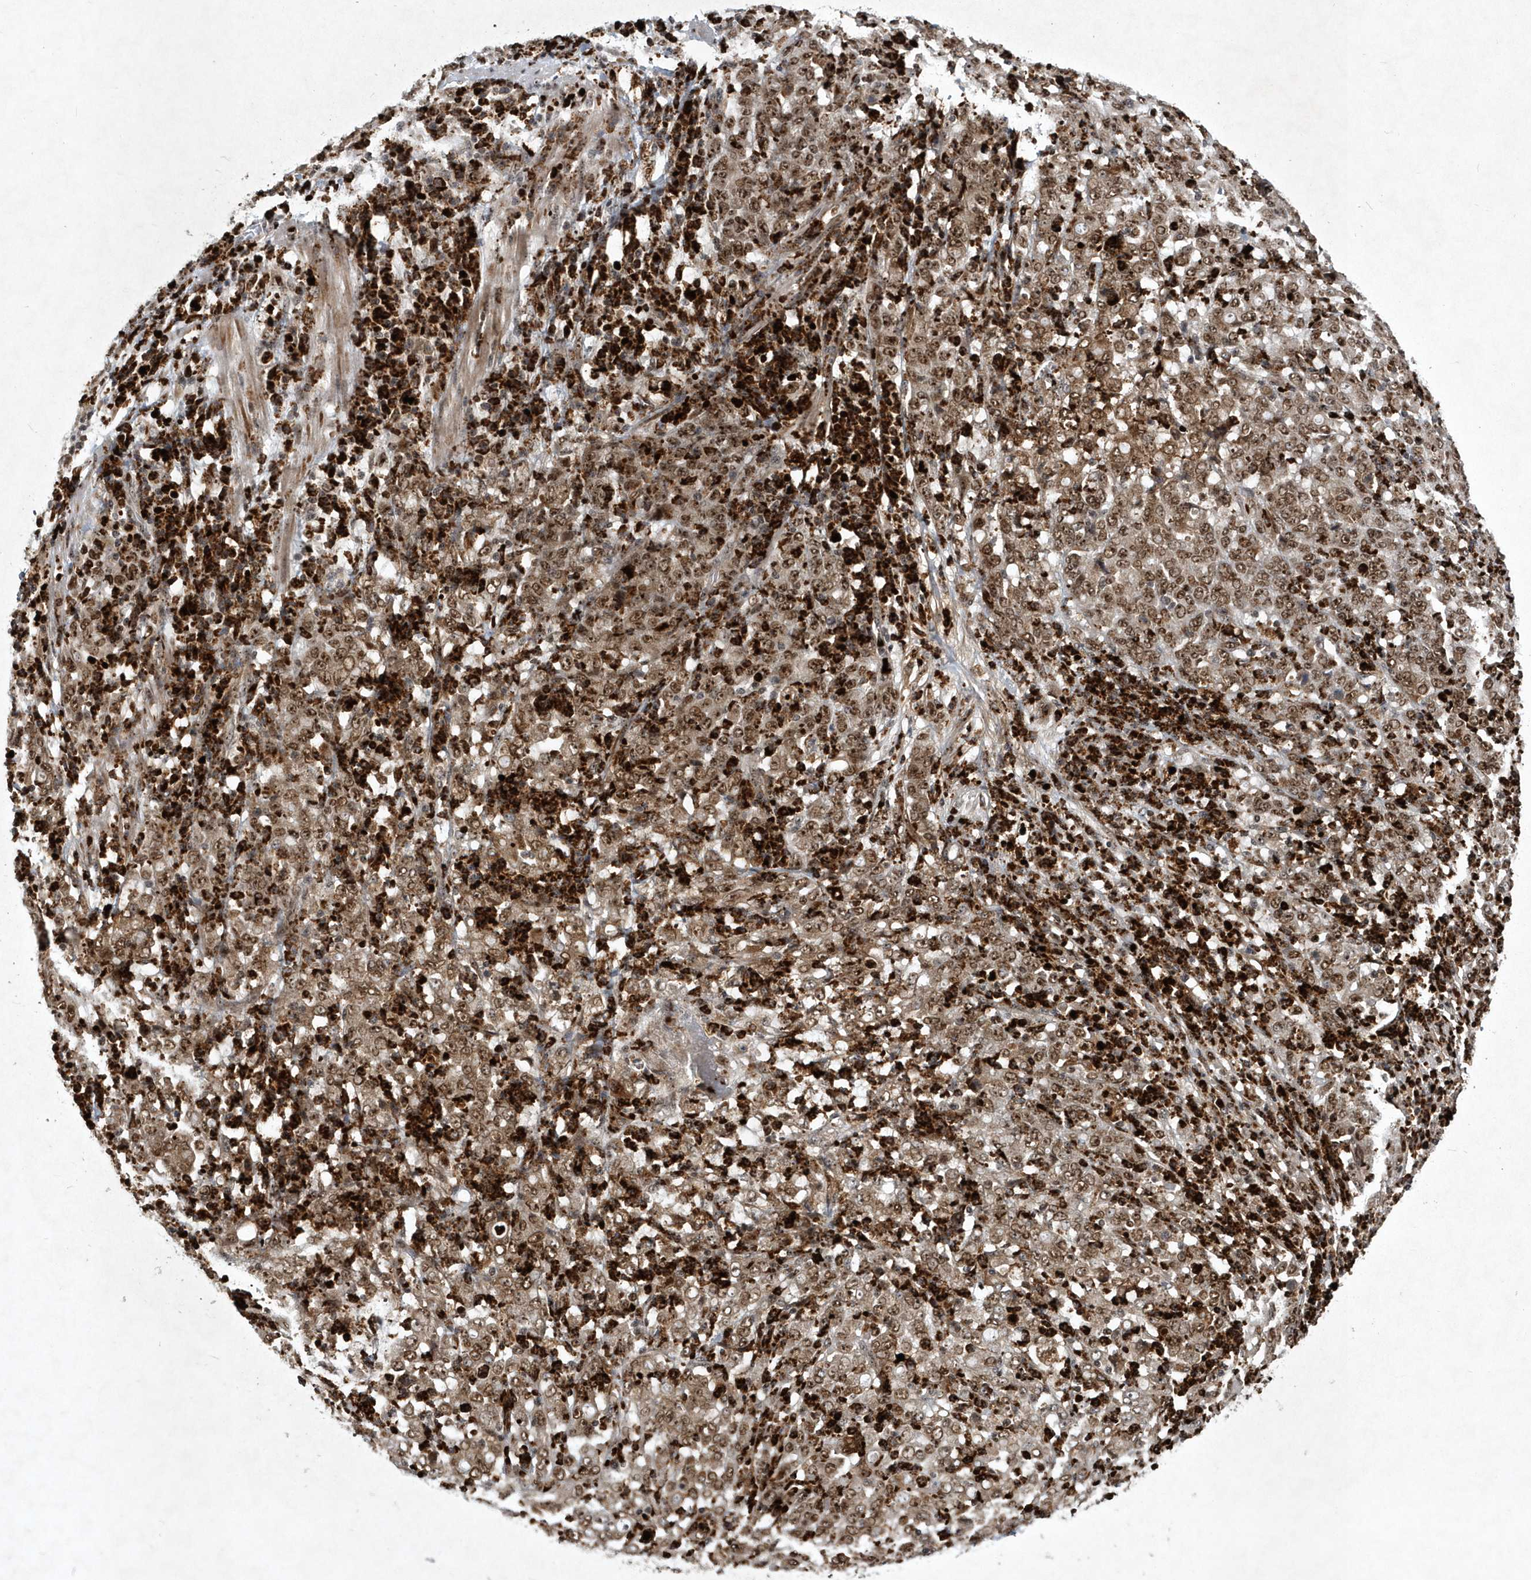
{"staining": {"intensity": "moderate", "quantity": "25%-75%", "location": "cytoplasmic/membranous,nuclear"}, "tissue": "stomach cancer", "cell_type": "Tumor cells", "image_type": "cancer", "snomed": [{"axis": "morphology", "description": "Adenocarcinoma, NOS"}, {"axis": "topography", "description": "Stomach, lower"}], "caption": "The image demonstrates immunohistochemical staining of stomach cancer (adenocarcinoma). There is moderate cytoplasmic/membranous and nuclear staining is seen in approximately 25%-75% of tumor cells.", "gene": "SOWAHB", "patient": {"sex": "female", "age": 71}}